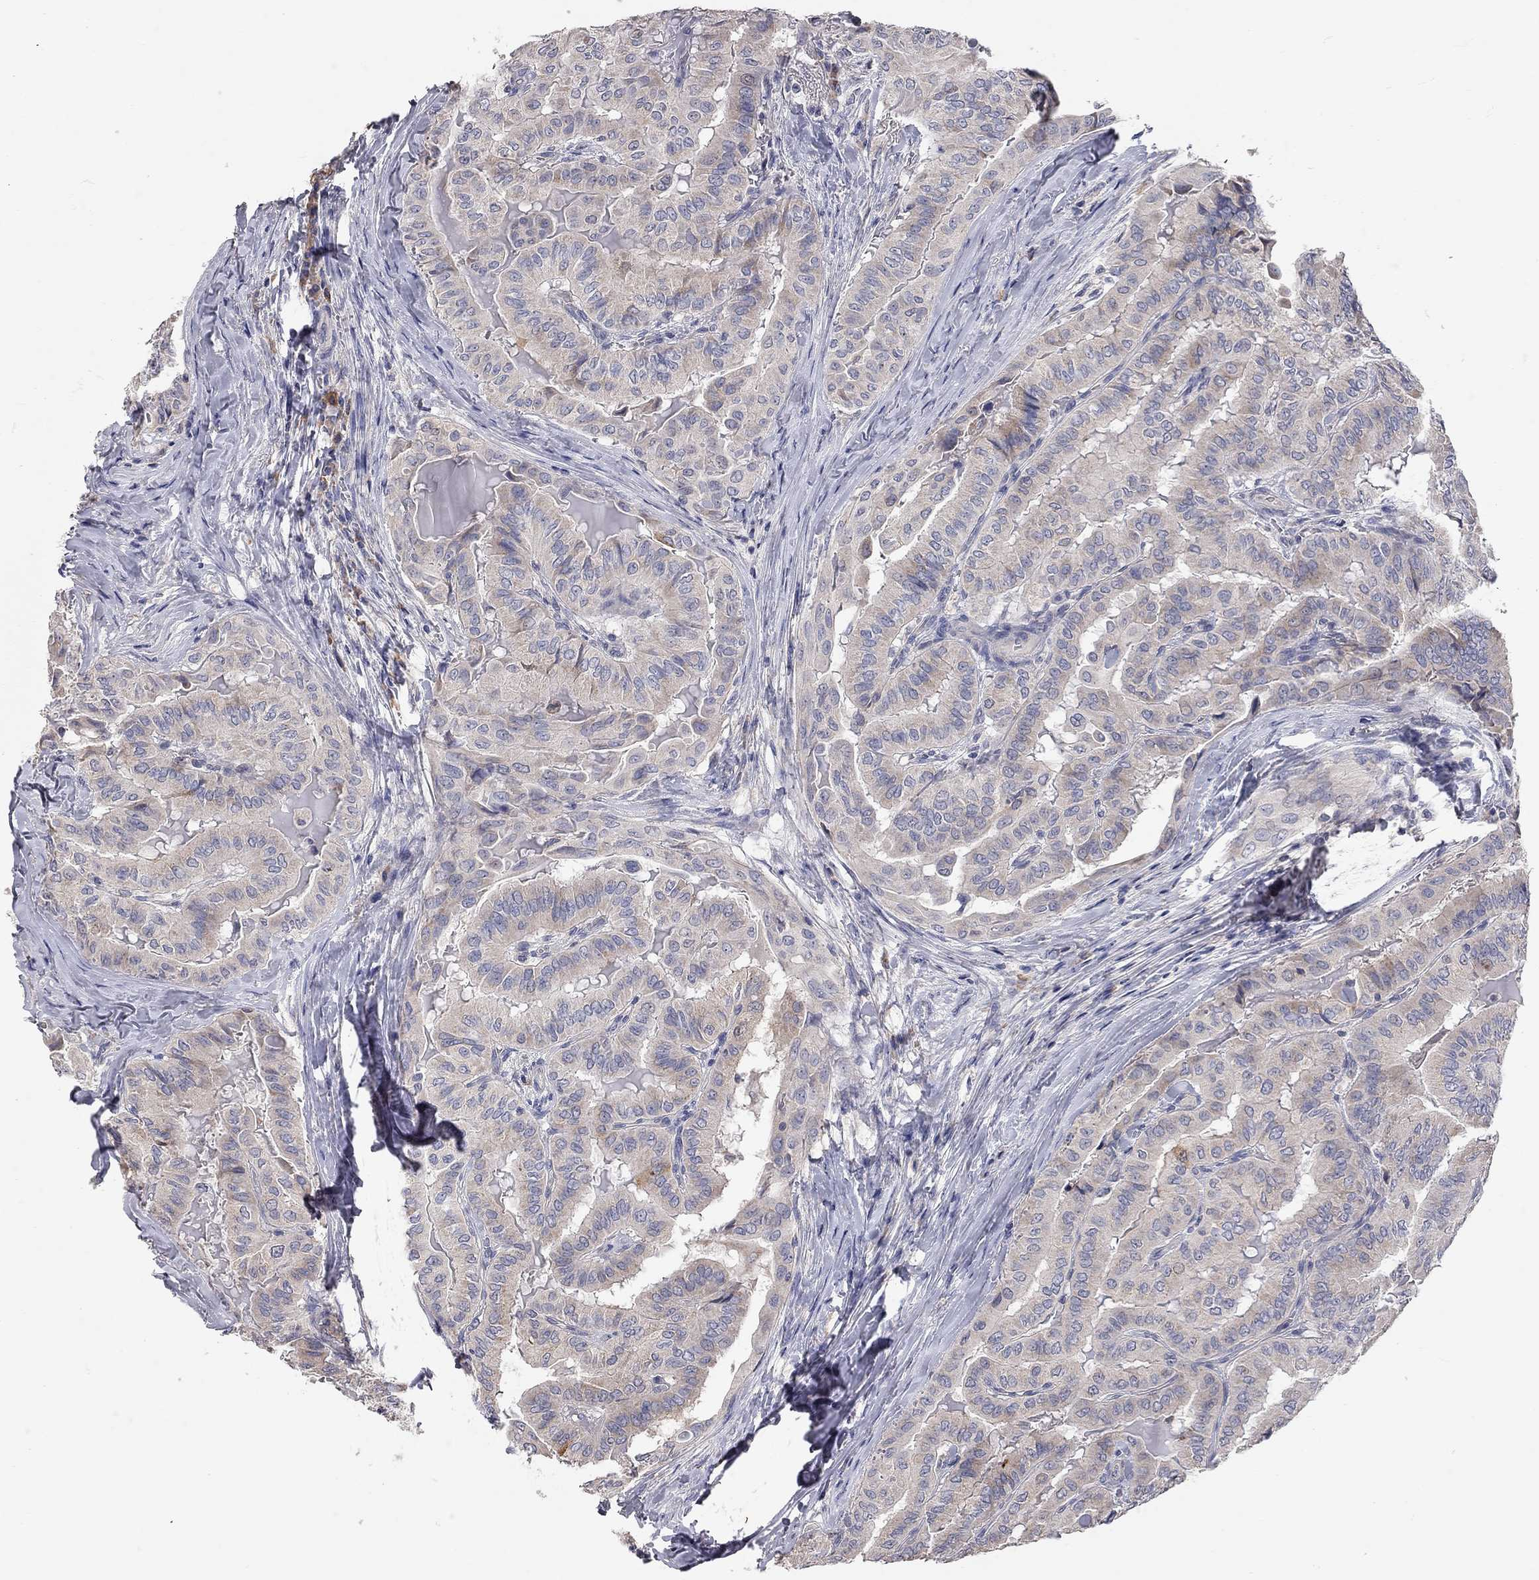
{"staining": {"intensity": "weak", "quantity": "25%-75%", "location": "cytoplasmic/membranous"}, "tissue": "thyroid cancer", "cell_type": "Tumor cells", "image_type": "cancer", "snomed": [{"axis": "morphology", "description": "Papillary adenocarcinoma, NOS"}, {"axis": "topography", "description": "Thyroid gland"}], "caption": "About 25%-75% of tumor cells in human thyroid cancer (papillary adenocarcinoma) show weak cytoplasmic/membranous protein expression as visualized by brown immunohistochemical staining.", "gene": "XAGE2", "patient": {"sex": "female", "age": 68}}